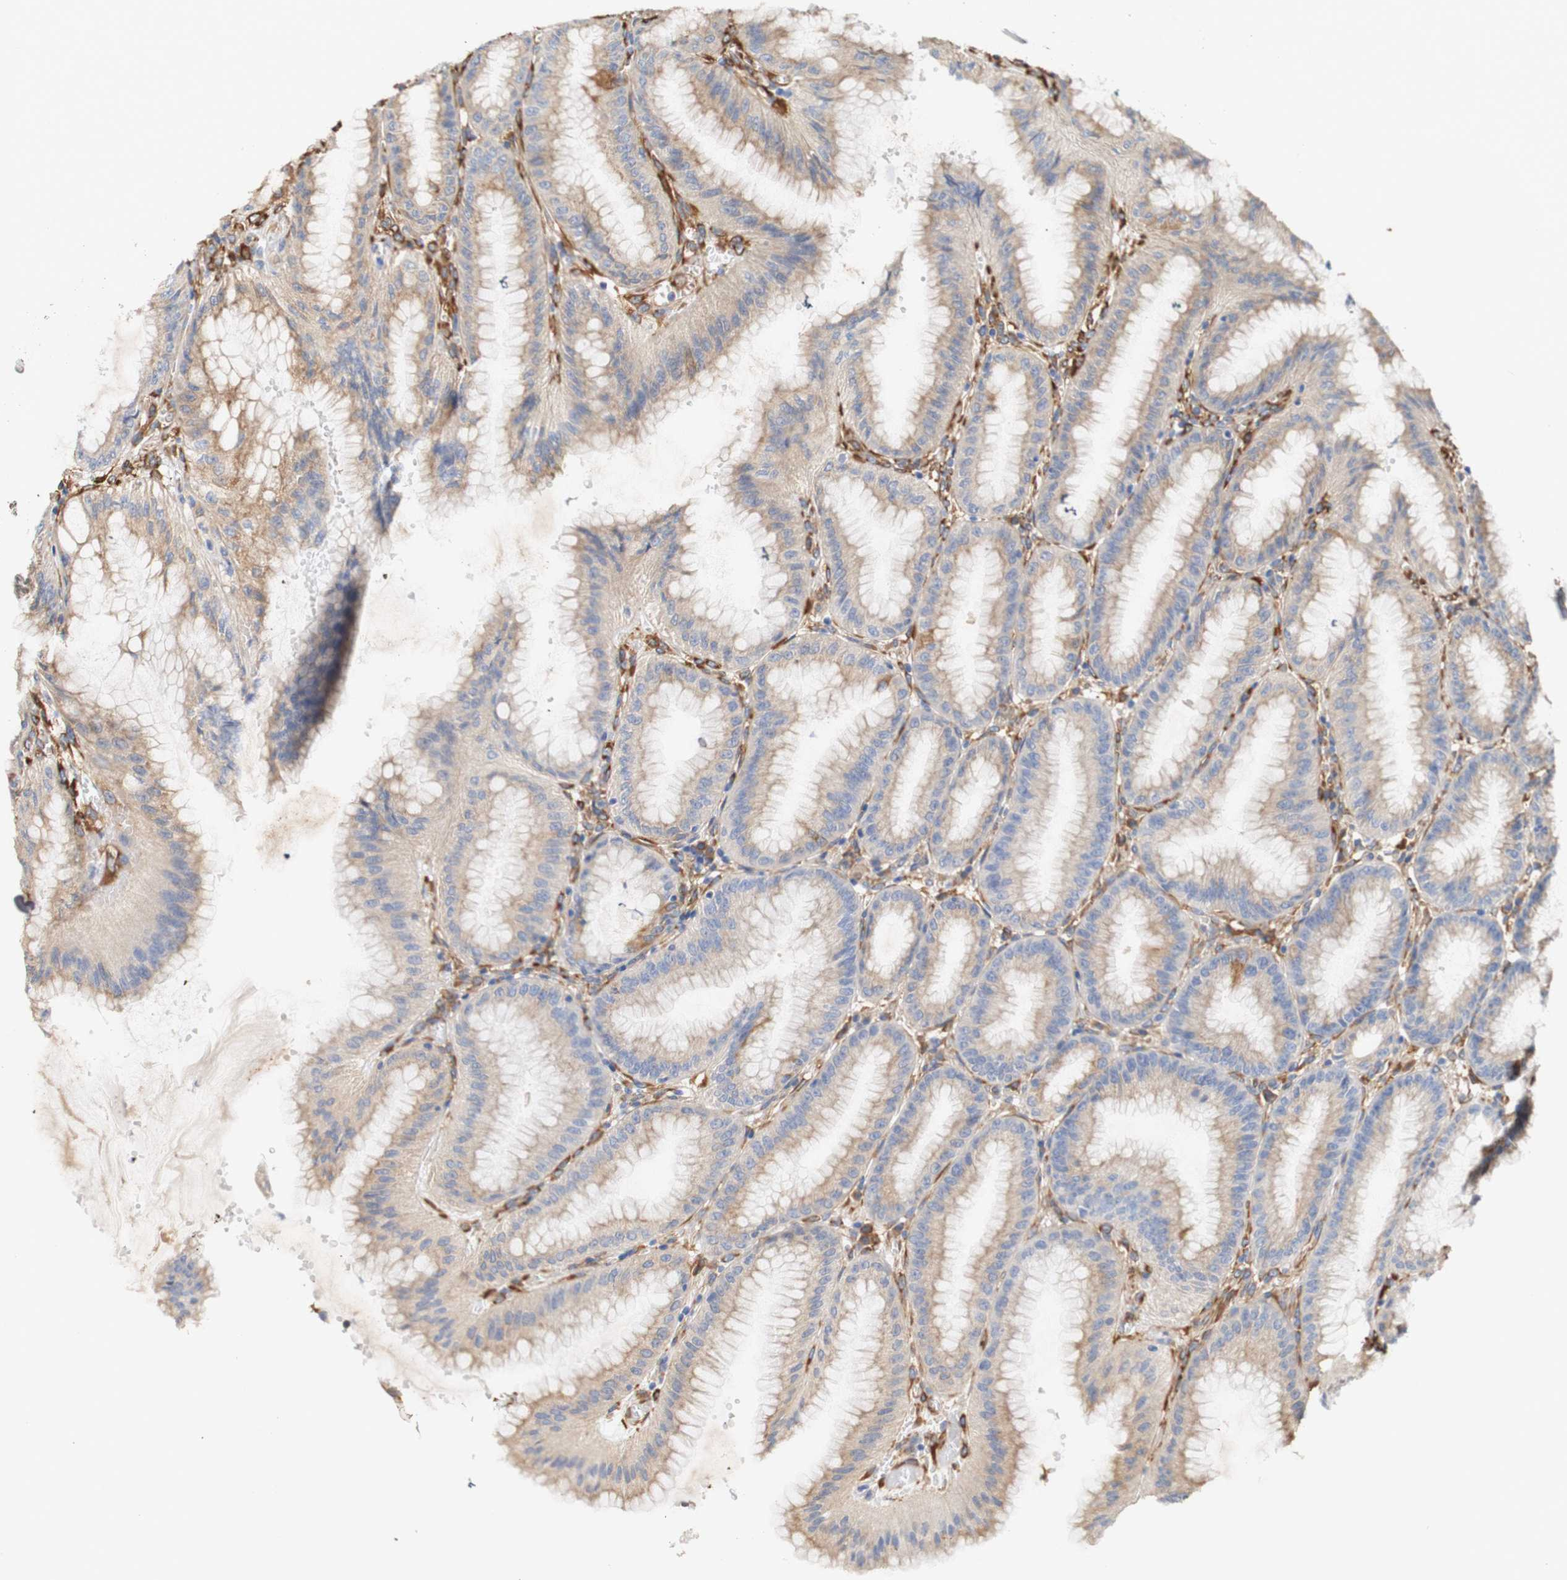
{"staining": {"intensity": "moderate", "quantity": ">75%", "location": "cytoplasmic/membranous"}, "tissue": "stomach", "cell_type": "Glandular cells", "image_type": "normal", "snomed": [{"axis": "morphology", "description": "Normal tissue, NOS"}, {"axis": "topography", "description": "Stomach, lower"}], "caption": "Immunohistochemical staining of unremarkable stomach displays moderate cytoplasmic/membranous protein positivity in approximately >75% of glandular cells. The protein of interest is stained brown, and the nuclei are stained in blue (DAB IHC with brightfield microscopy, high magnification).", "gene": "EIF2AK4", "patient": {"sex": "male", "age": 71}}